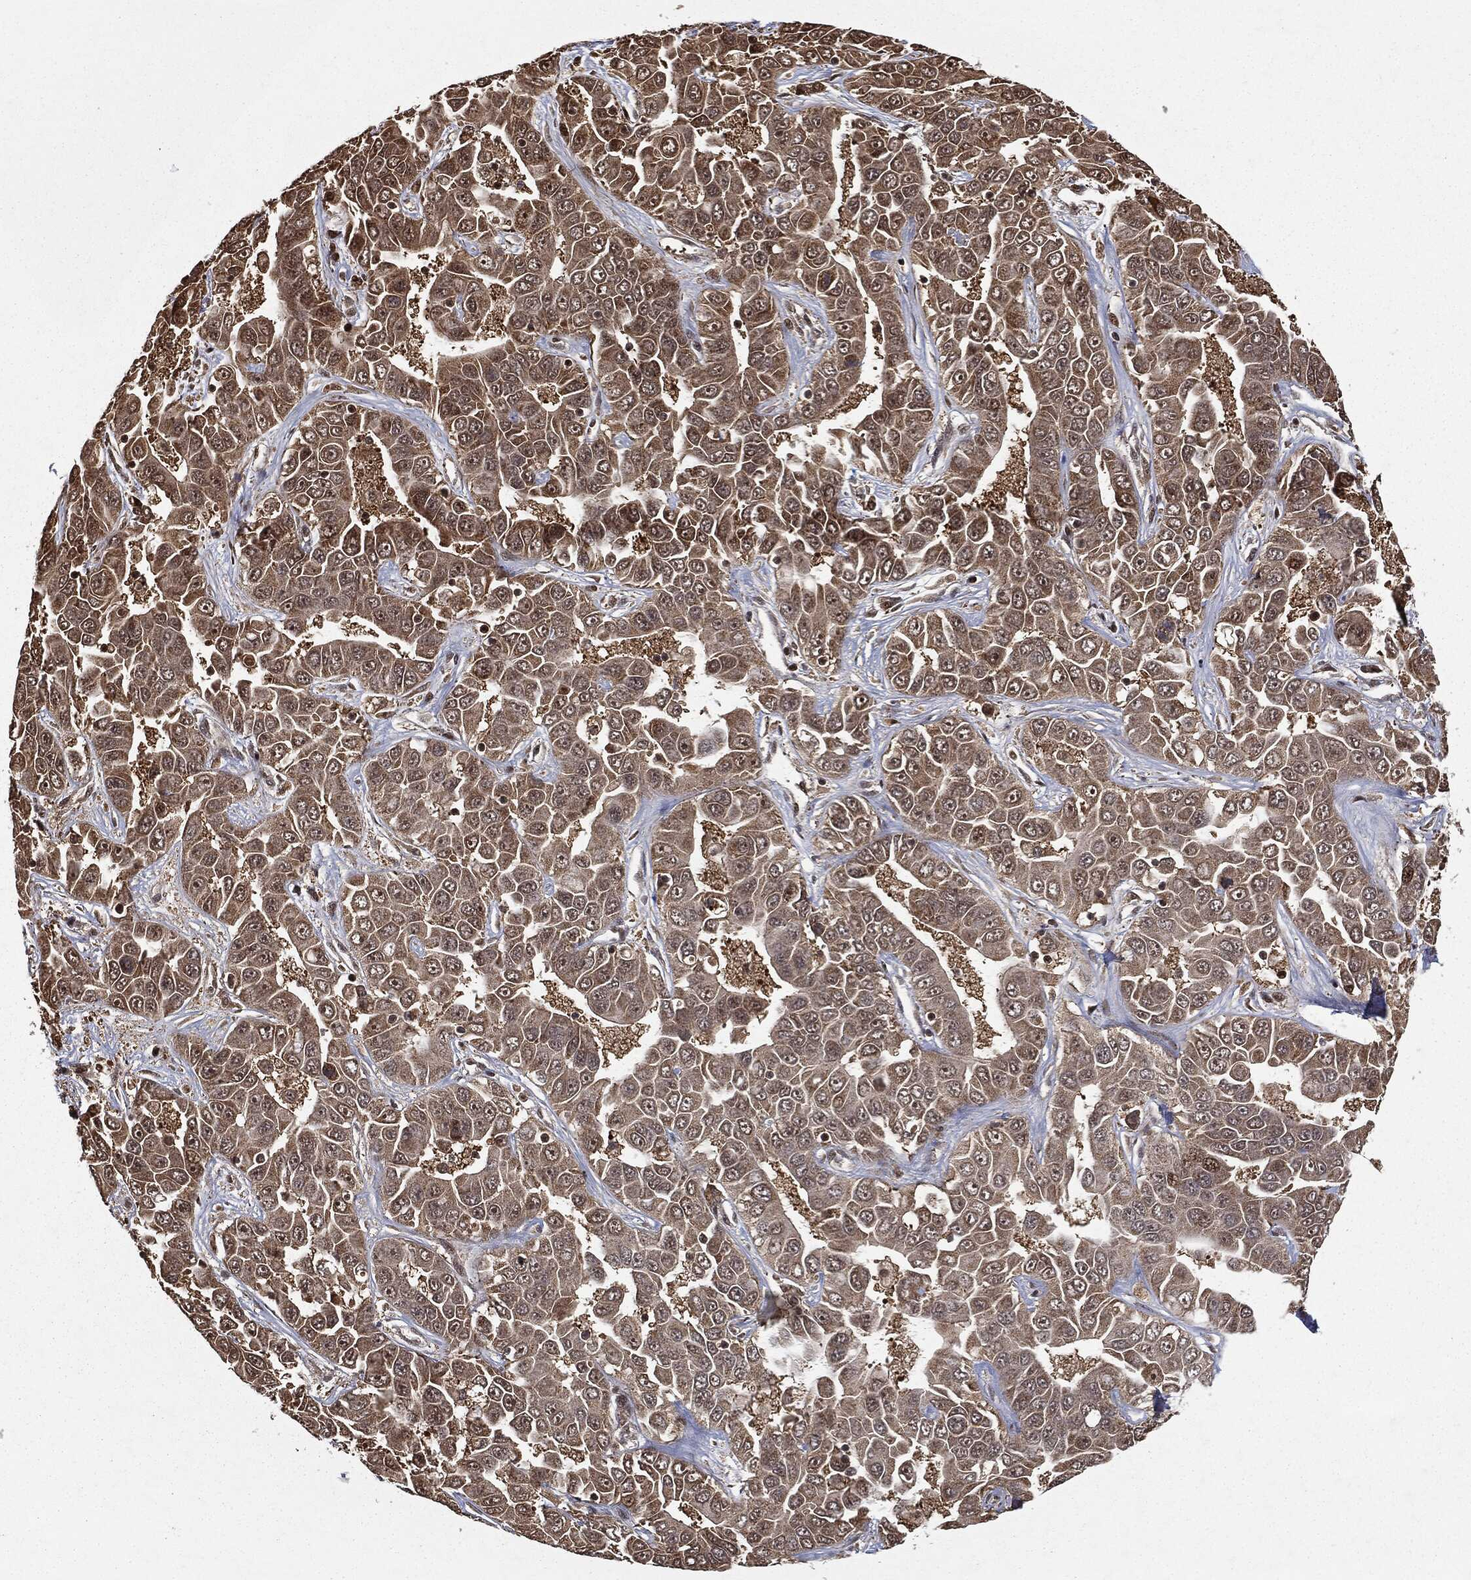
{"staining": {"intensity": "weak", "quantity": ">75%", "location": "cytoplasmic/membranous"}, "tissue": "liver cancer", "cell_type": "Tumor cells", "image_type": "cancer", "snomed": [{"axis": "morphology", "description": "Cholangiocarcinoma"}, {"axis": "topography", "description": "Liver"}], "caption": "Tumor cells display low levels of weak cytoplasmic/membranous positivity in approximately >75% of cells in human liver cholangiocarcinoma.", "gene": "ZNHIT6", "patient": {"sex": "female", "age": 52}}